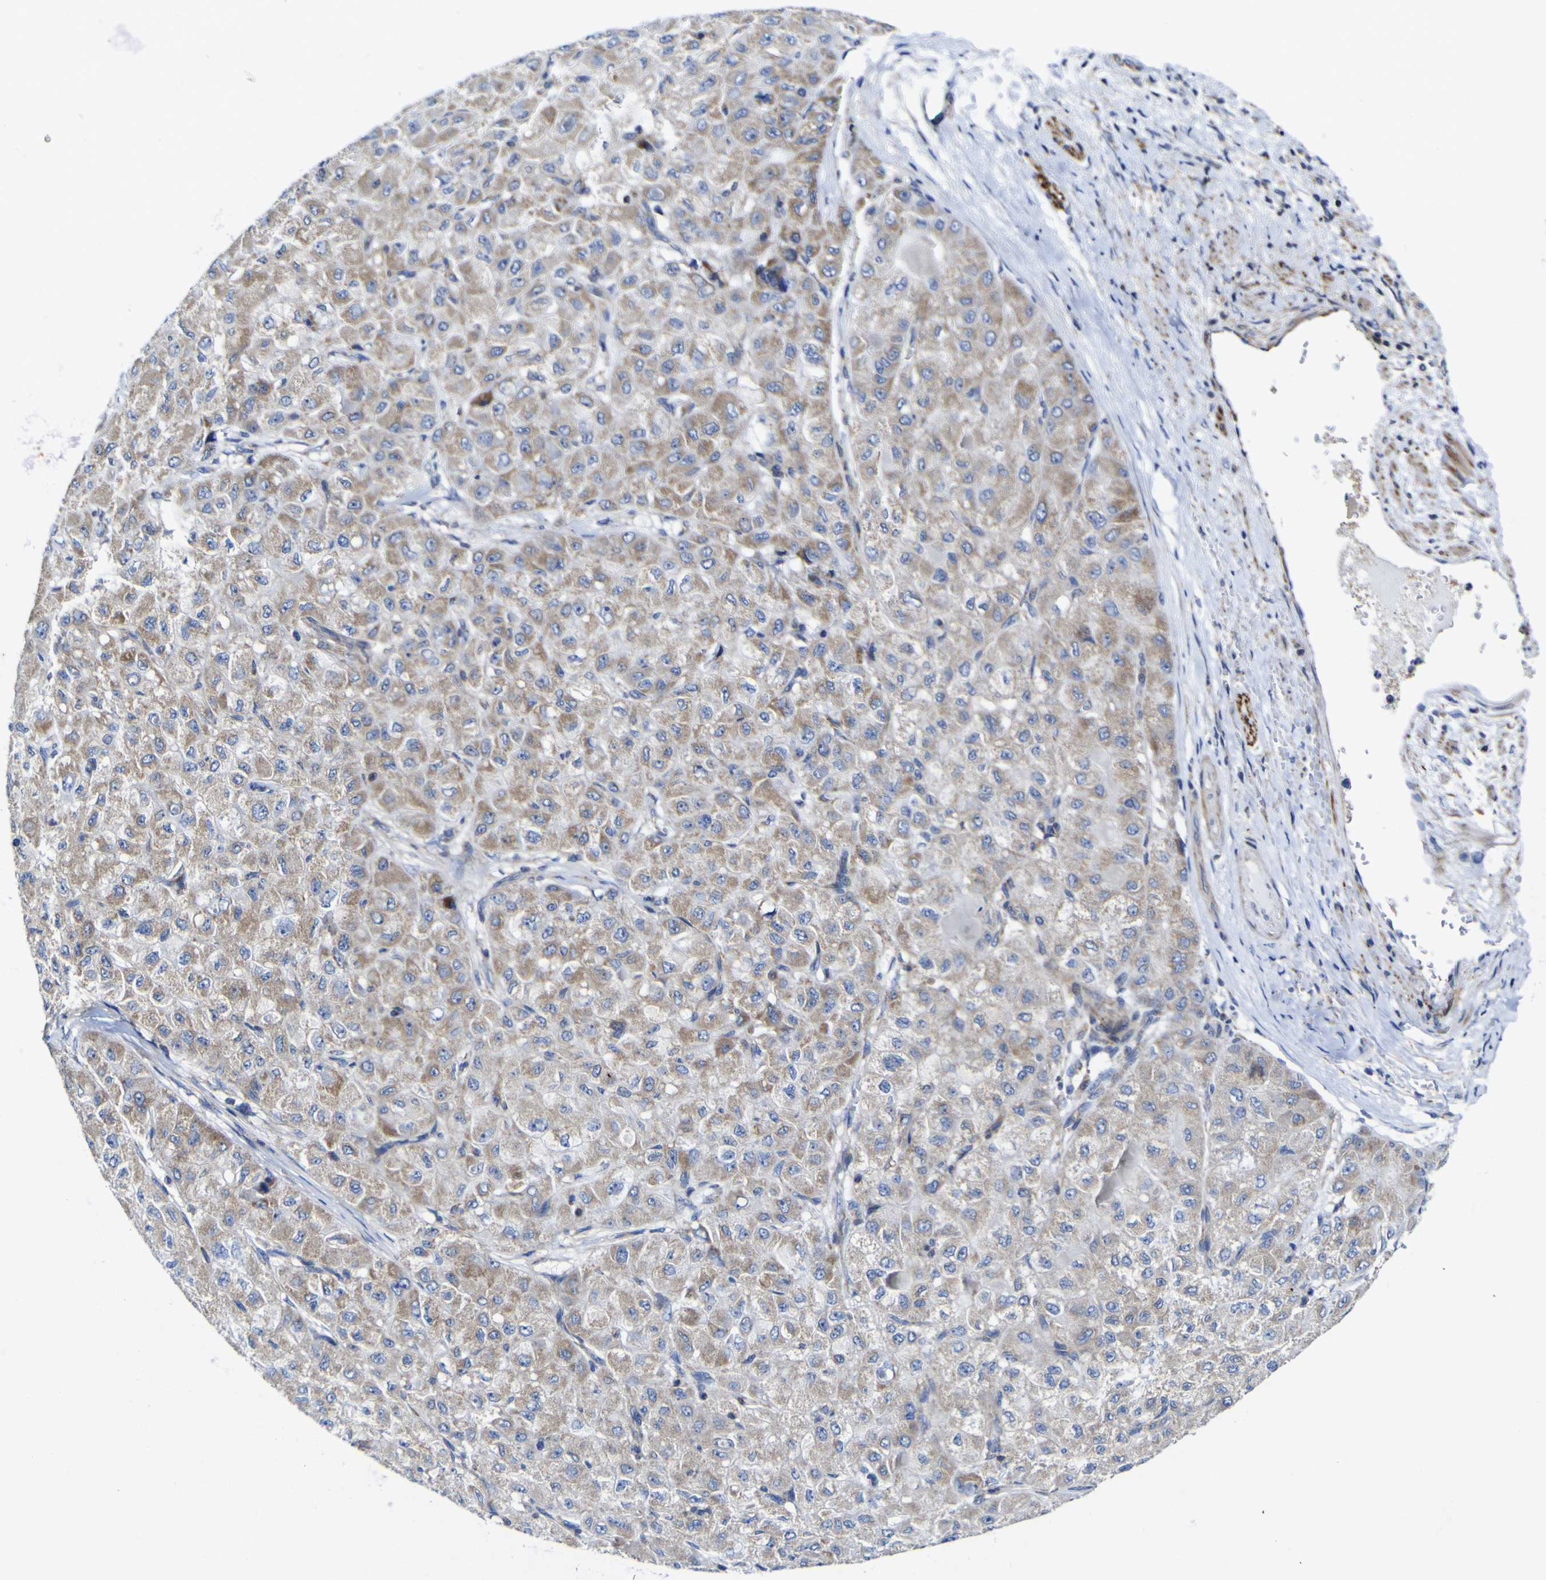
{"staining": {"intensity": "moderate", "quantity": ">75%", "location": "cytoplasmic/membranous"}, "tissue": "liver cancer", "cell_type": "Tumor cells", "image_type": "cancer", "snomed": [{"axis": "morphology", "description": "Carcinoma, Hepatocellular, NOS"}, {"axis": "topography", "description": "Liver"}], "caption": "Immunohistochemical staining of liver hepatocellular carcinoma displays medium levels of moderate cytoplasmic/membranous protein expression in approximately >75% of tumor cells.", "gene": "CCDC90B", "patient": {"sex": "male", "age": 80}}